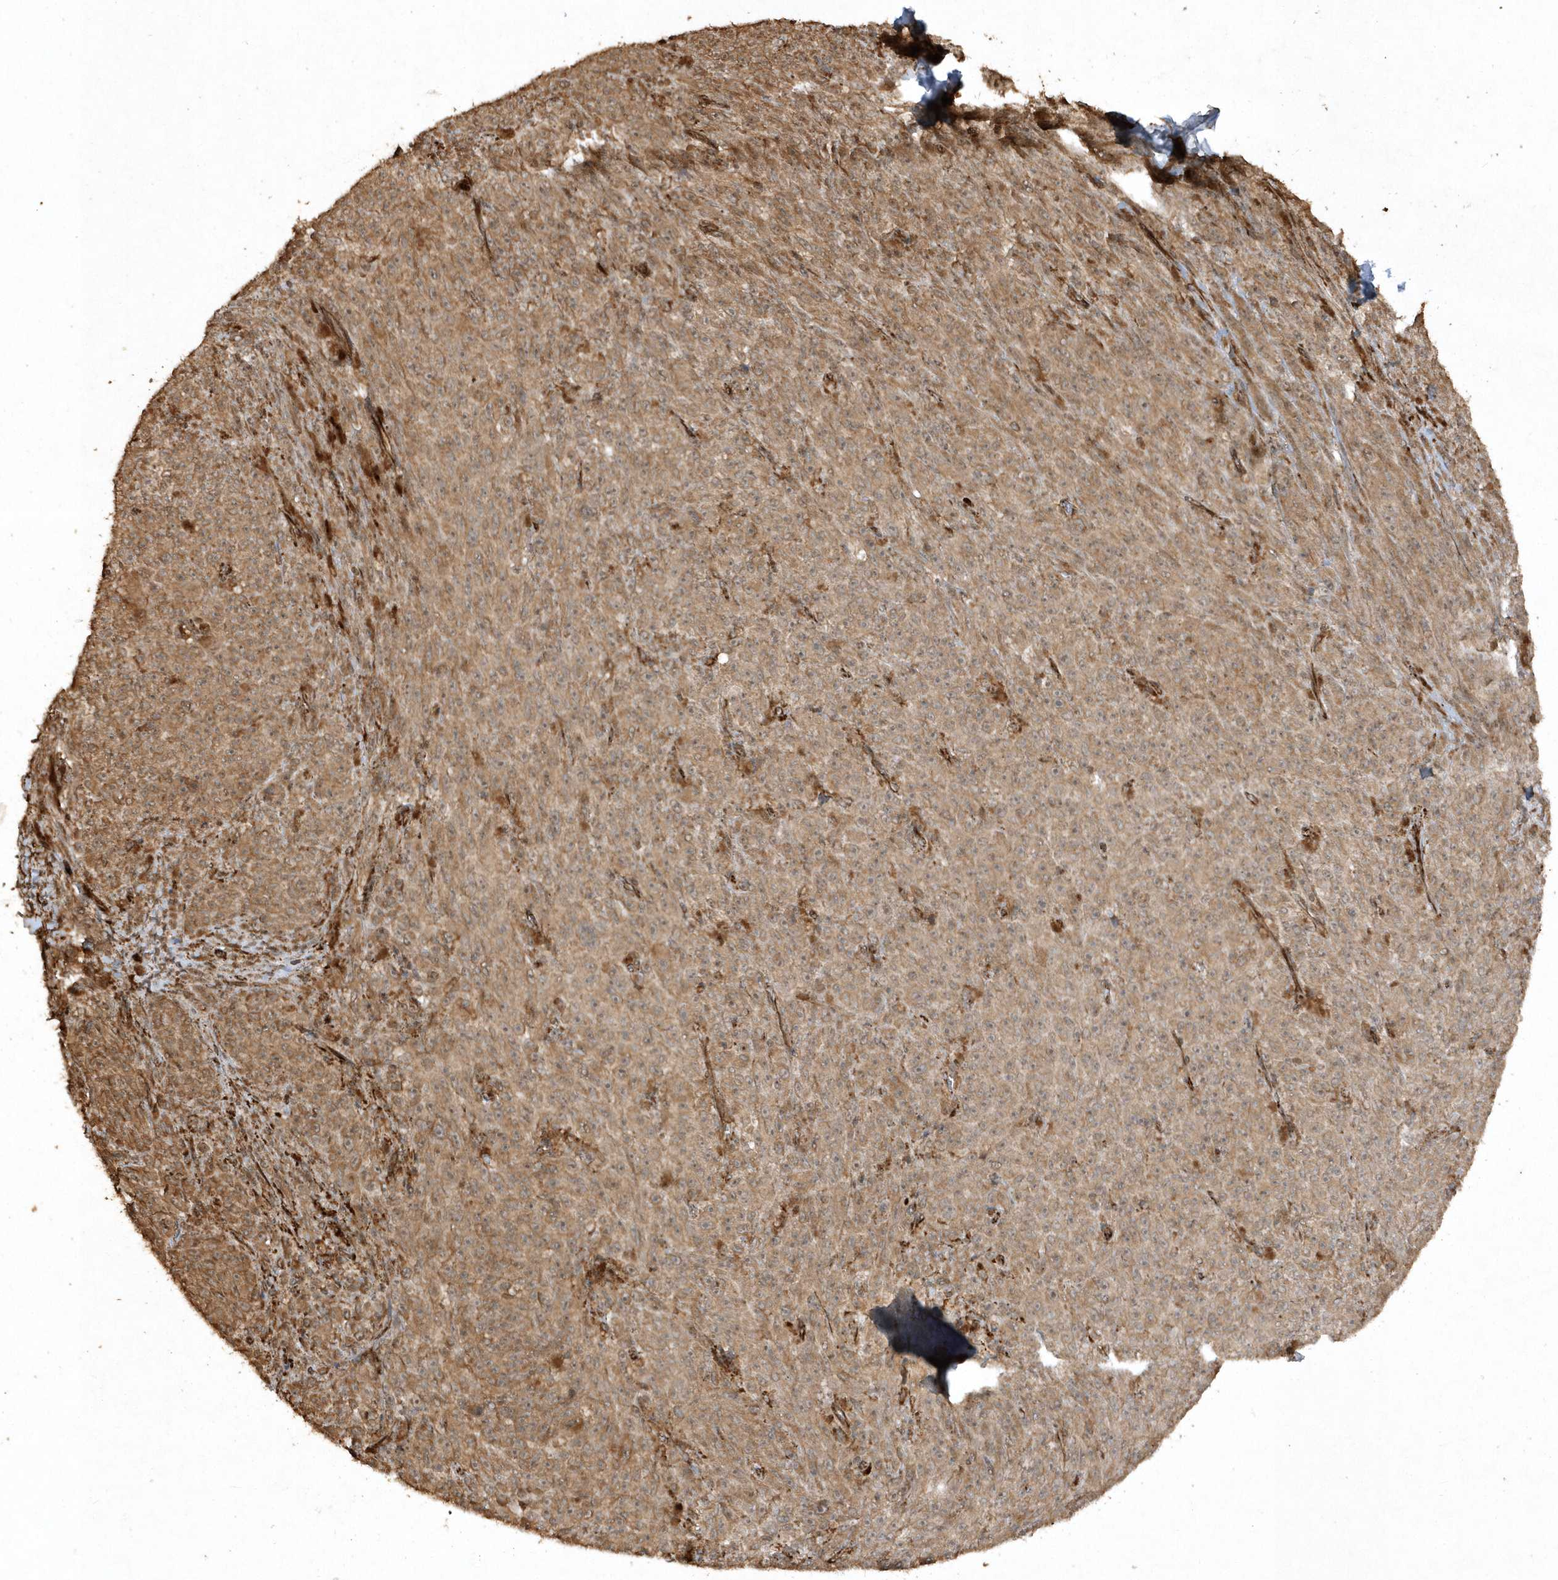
{"staining": {"intensity": "moderate", "quantity": ">75%", "location": "cytoplasmic/membranous"}, "tissue": "melanoma", "cell_type": "Tumor cells", "image_type": "cancer", "snomed": [{"axis": "morphology", "description": "Malignant melanoma, NOS"}, {"axis": "topography", "description": "Skin"}], "caption": "Melanoma stained with a brown dye demonstrates moderate cytoplasmic/membranous positive positivity in about >75% of tumor cells.", "gene": "AVPI1", "patient": {"sex": "female", "age": 82}}